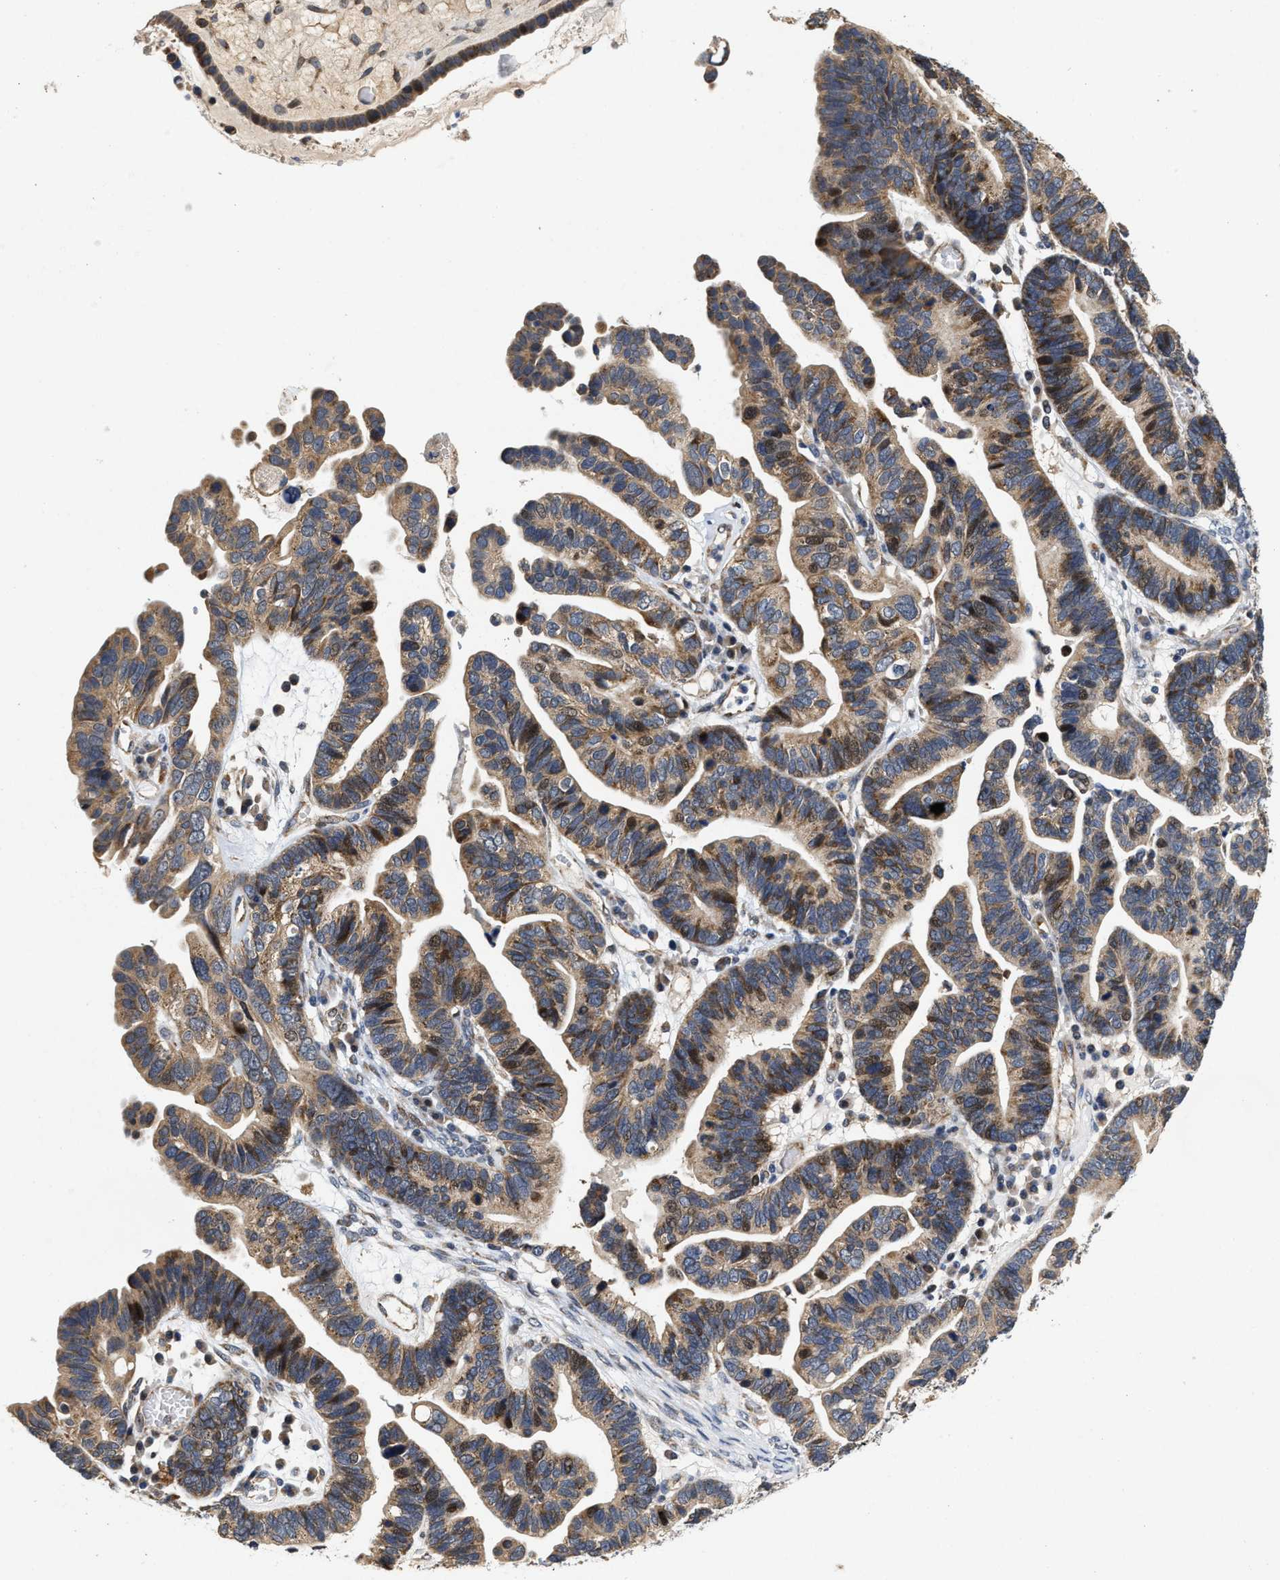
{"staining": {"intensity": "moderate", "quantity": "25%-75%", "location": "cytoplasmic/membranous"}, "tissue": "ovarian cancer", "cell_type": "Tumor cells", "image_type": "cancer", "snomed": [{"axis": "morphology", "description": "Cystadenocarcinoma, serous, NOS"}, {"axis": "topography", "description": "Ovary"}], "caption": "Serous cystadenocarcinoma (ovarian) was stained to show a protein in brown. There is medium levels of moderate cytoplasmic/membranous expression in about 25%-75% of tumor cells. Using DAB (3,3'-diaminobenzidine) (brown) and hematoxylin (blue) stains, captured at high magnification using brightfield microscopy.", "gene": "SCYL2", "patient": {"sex": "female", "age": 56}}